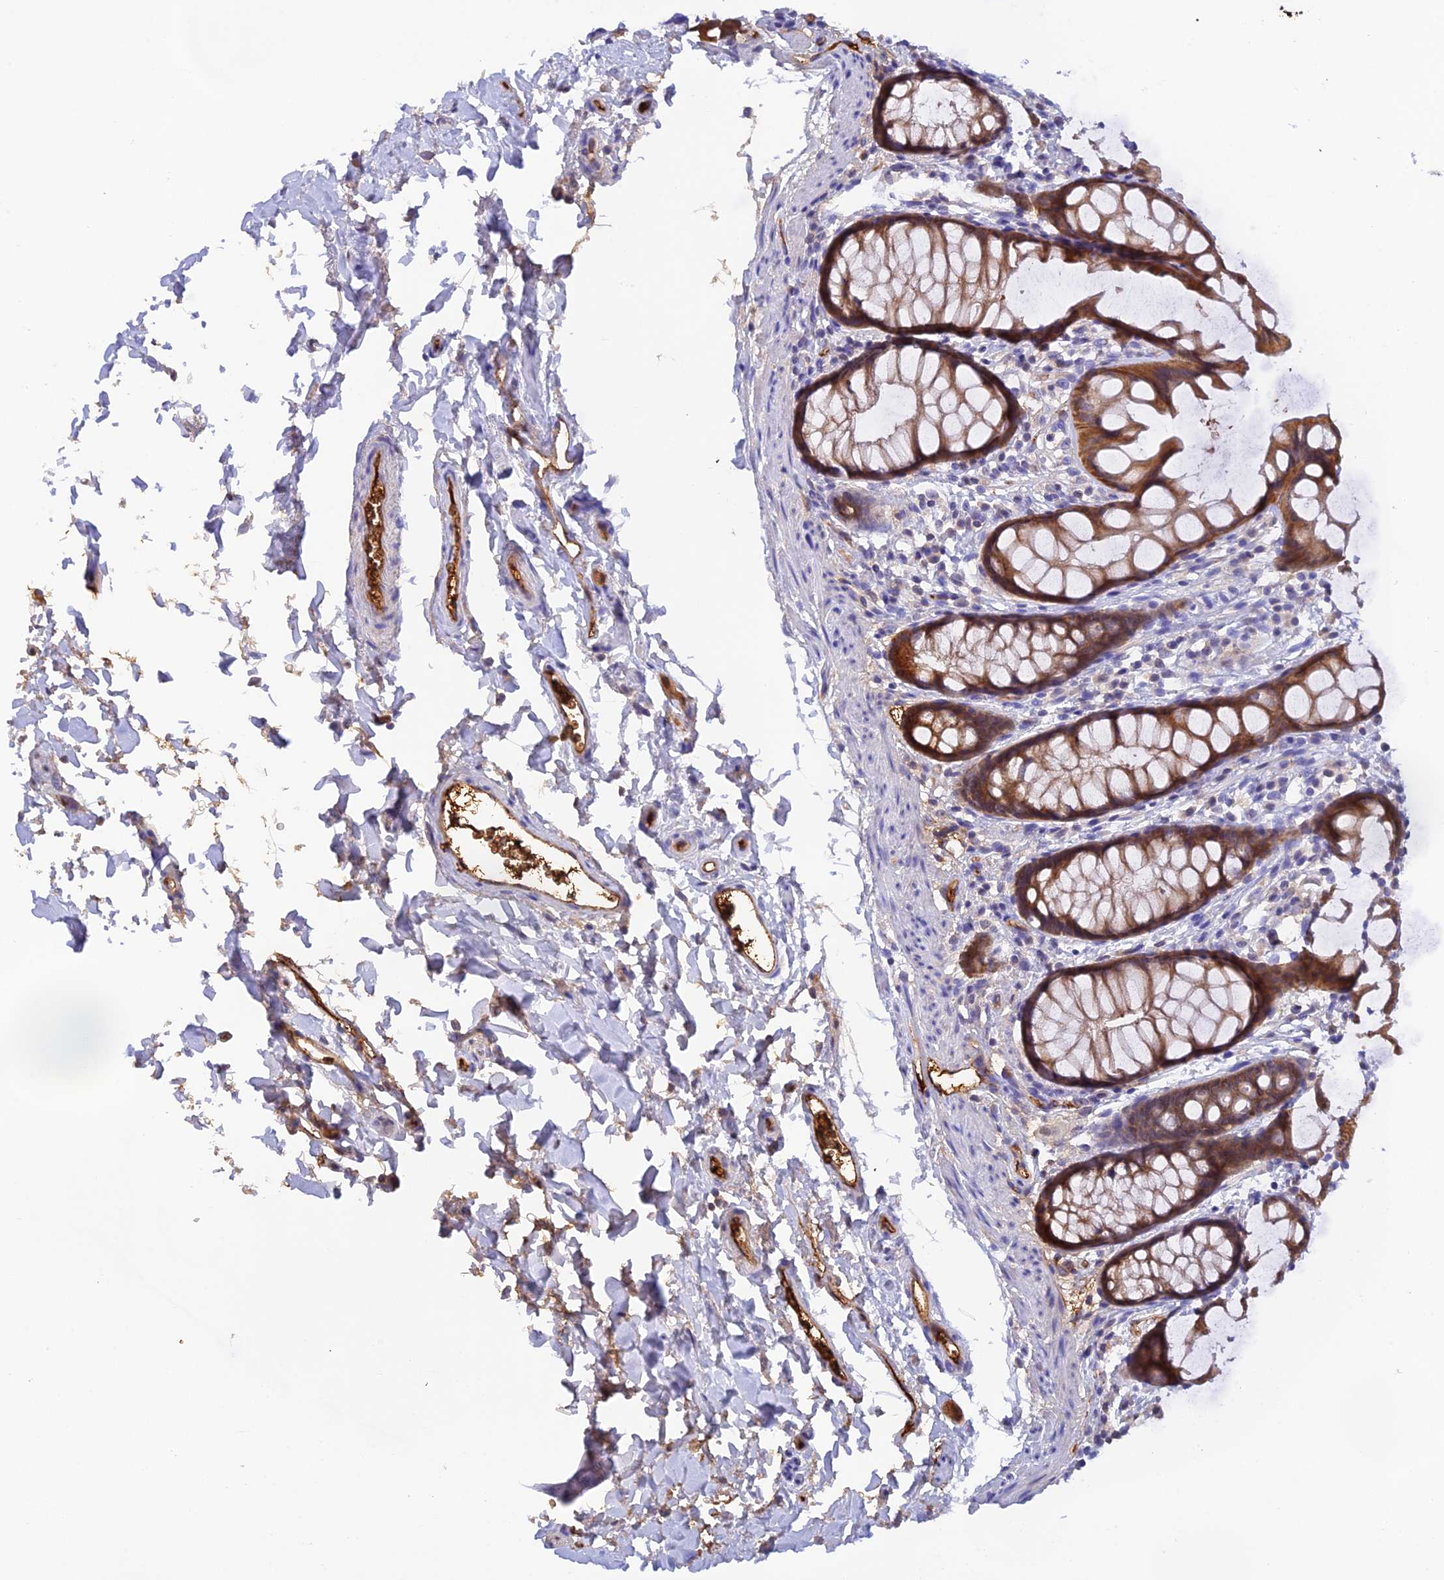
{"staining": {"intensity": "moderate", "quantity": ">75%", "location": "cytoplasmic/membranous"}, "tissue": "rectum", "cell_type": "Glandular cells", "image_type": "normal", "snomed": [{"axis": "morphology", "description": "Normal tissue, NOS"}, {"axis": "topography", "description": "Rectum"}], "caption": "Protein expression by immunohistochemistry (IHC) demonstrates moderate cytoplasmic/membranous staining in approximately >75% of glandular cells in benign rectum.", "gene": "HDHD2", "patient": {"sex": "female", "age": 65}}